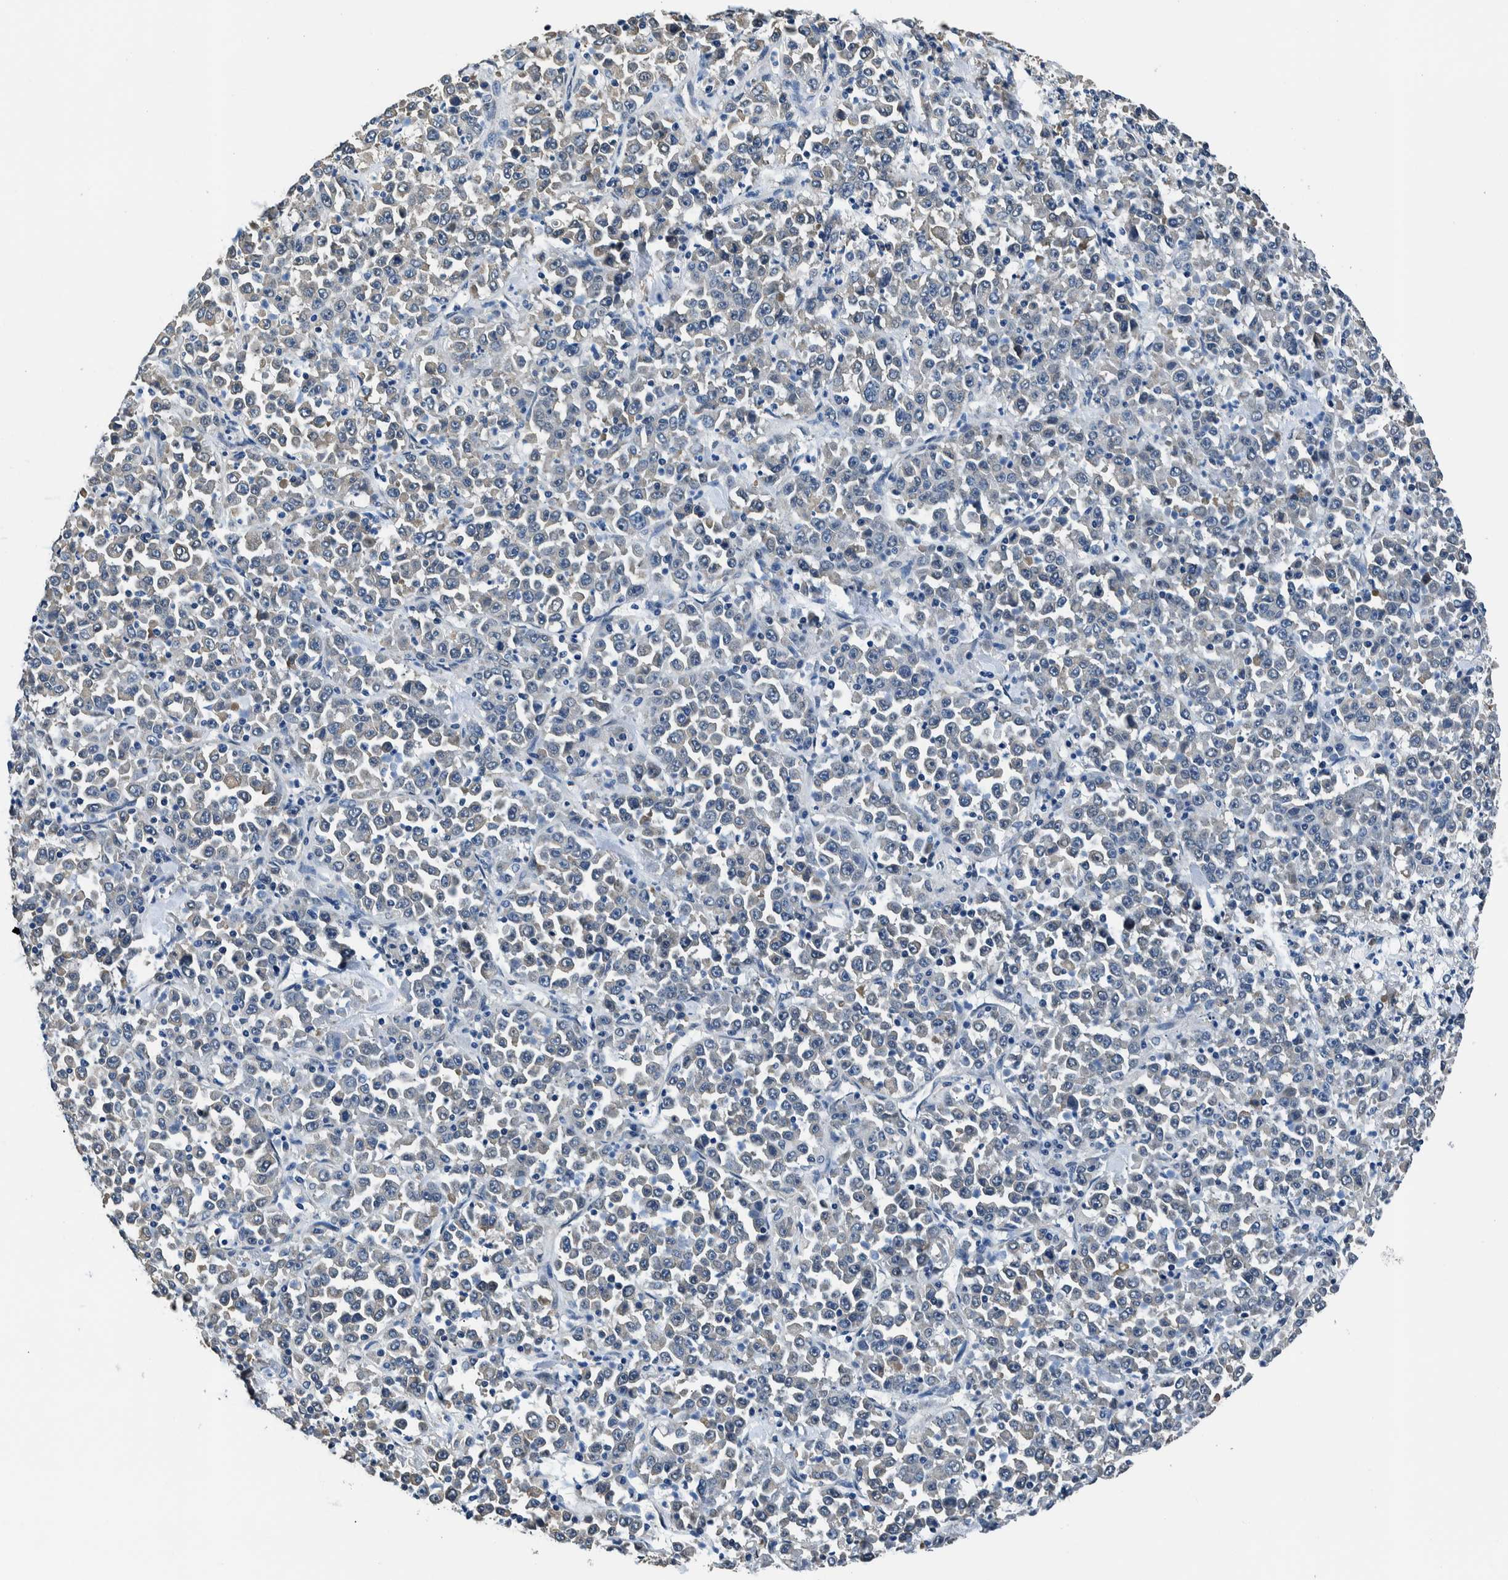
{"staining": {"intensity": "negative", "quantity": "none", "location": "none"}, "tissue": "stomach cancer", "cell_type": "Tumor cells", "image_type": "cancer", "snomed": [{"axis": "morphology", "description": "Normal tissue, NOS"}, {"axis": "morphology", "description": "Adenocarcinoma, NOS"}, {"axis": "topography", "description": "Stomach, upper"}, {"axis": "topography", "description": "Stomach"}], "caption": "High magnification brightfield microscopy of stomach adenocarcinoma stained with DAB (brown) and counterstained with hematoxylin (blue): tumor cells show no significant staining.", "gene": "NIBAN2", "patient": {"sex": "male", "age": 59}}